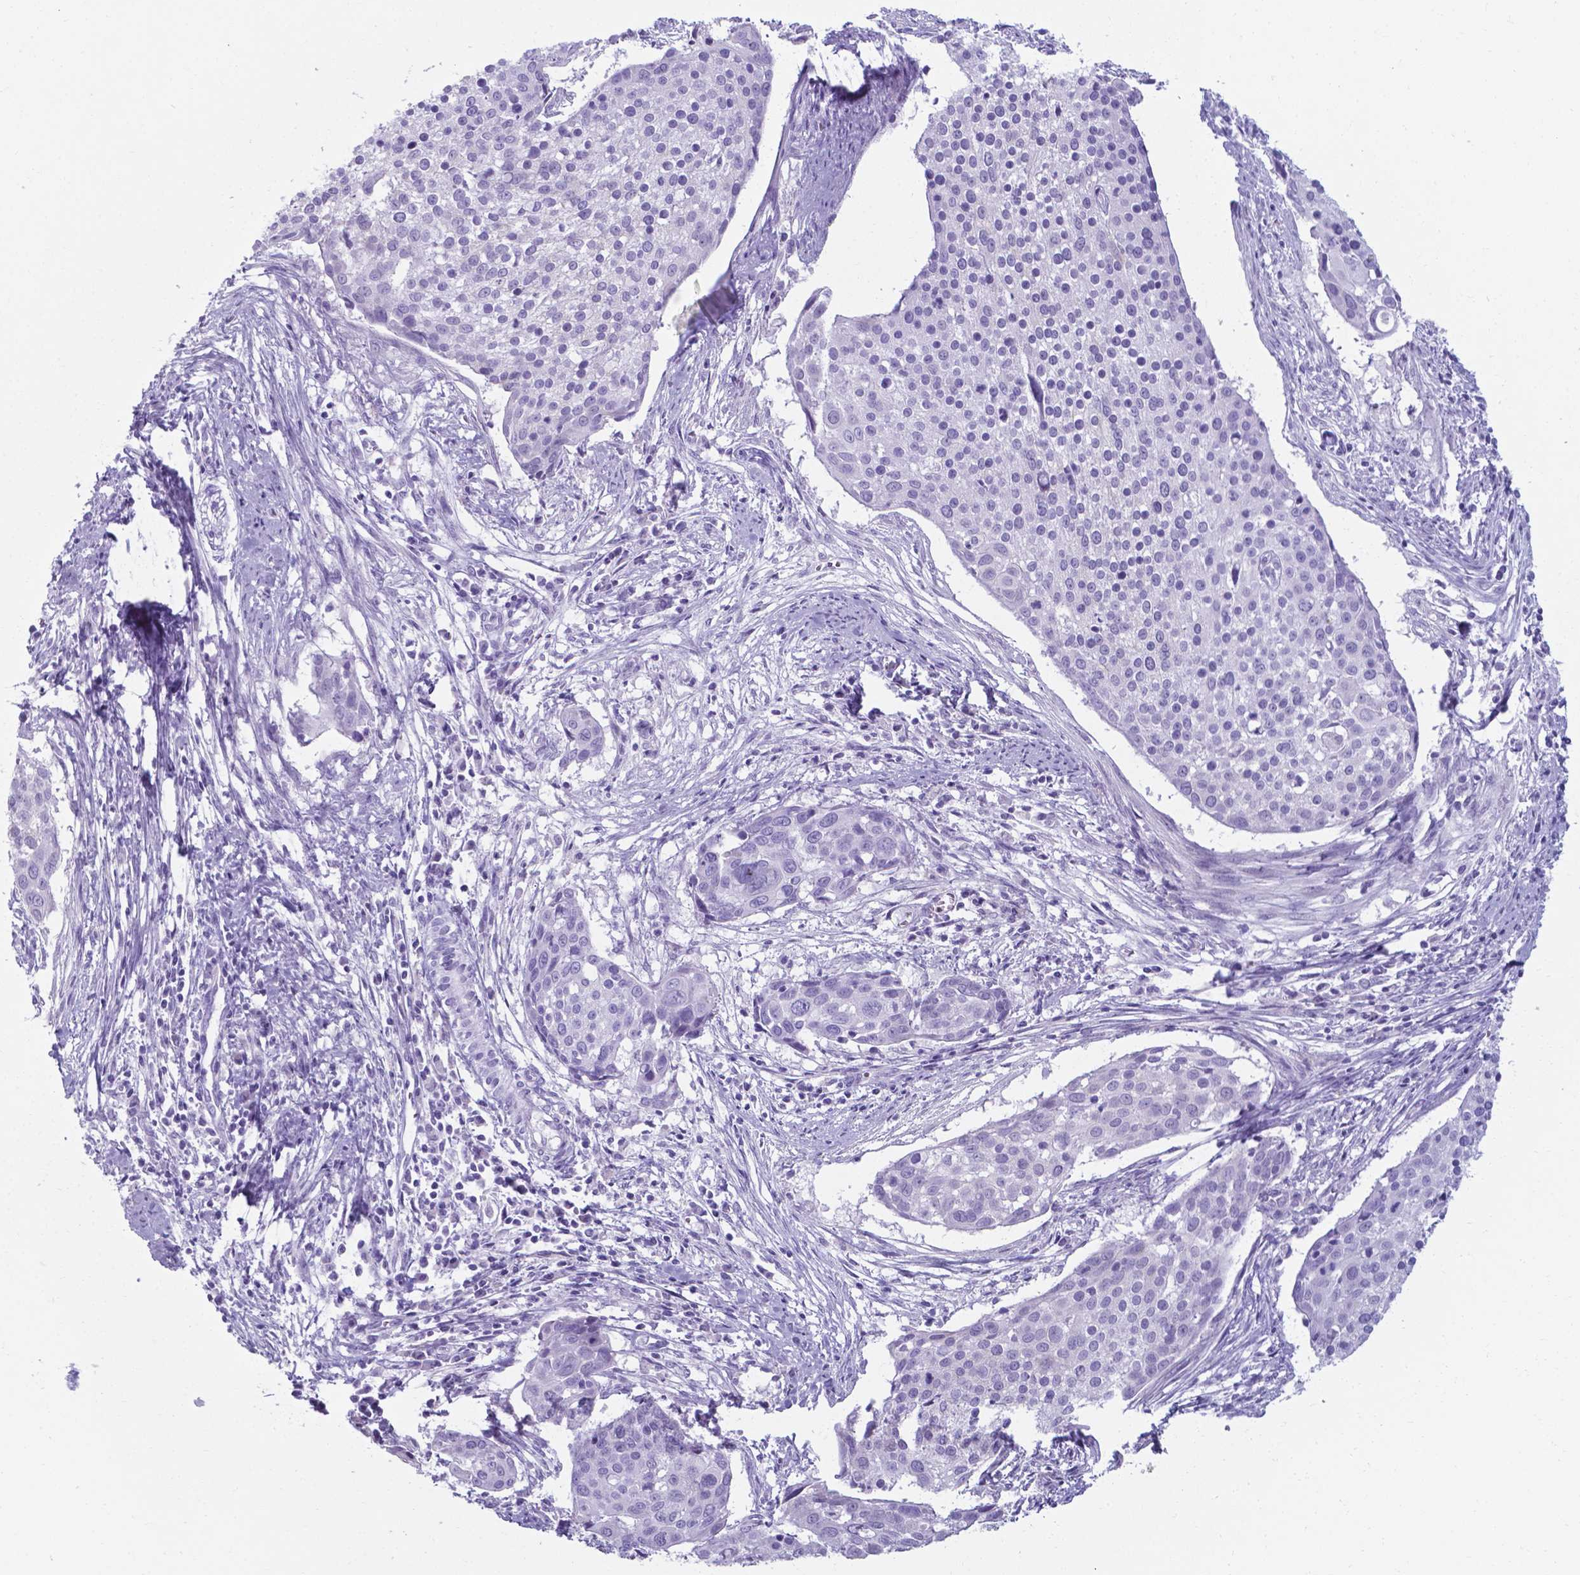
{"staining": {"intensity": "weak", "quantity": "<25%", "location": "cytoplasmic/membranous"}, "tissue": "cervical cancer", "cell_type": "Tumor cells", "image_type": "cancer", "snomed": [{"axis": "morphology", "description": "Squamous cell carcinoma, NOS"}, {"axis": "topography", "description": "Cervix"}], "caption": "The micrograph exhibits no staining of tumor cells in cervical cancer.", "gene": "AP5B1", "patient": {"sex": "female", "age": 39}}